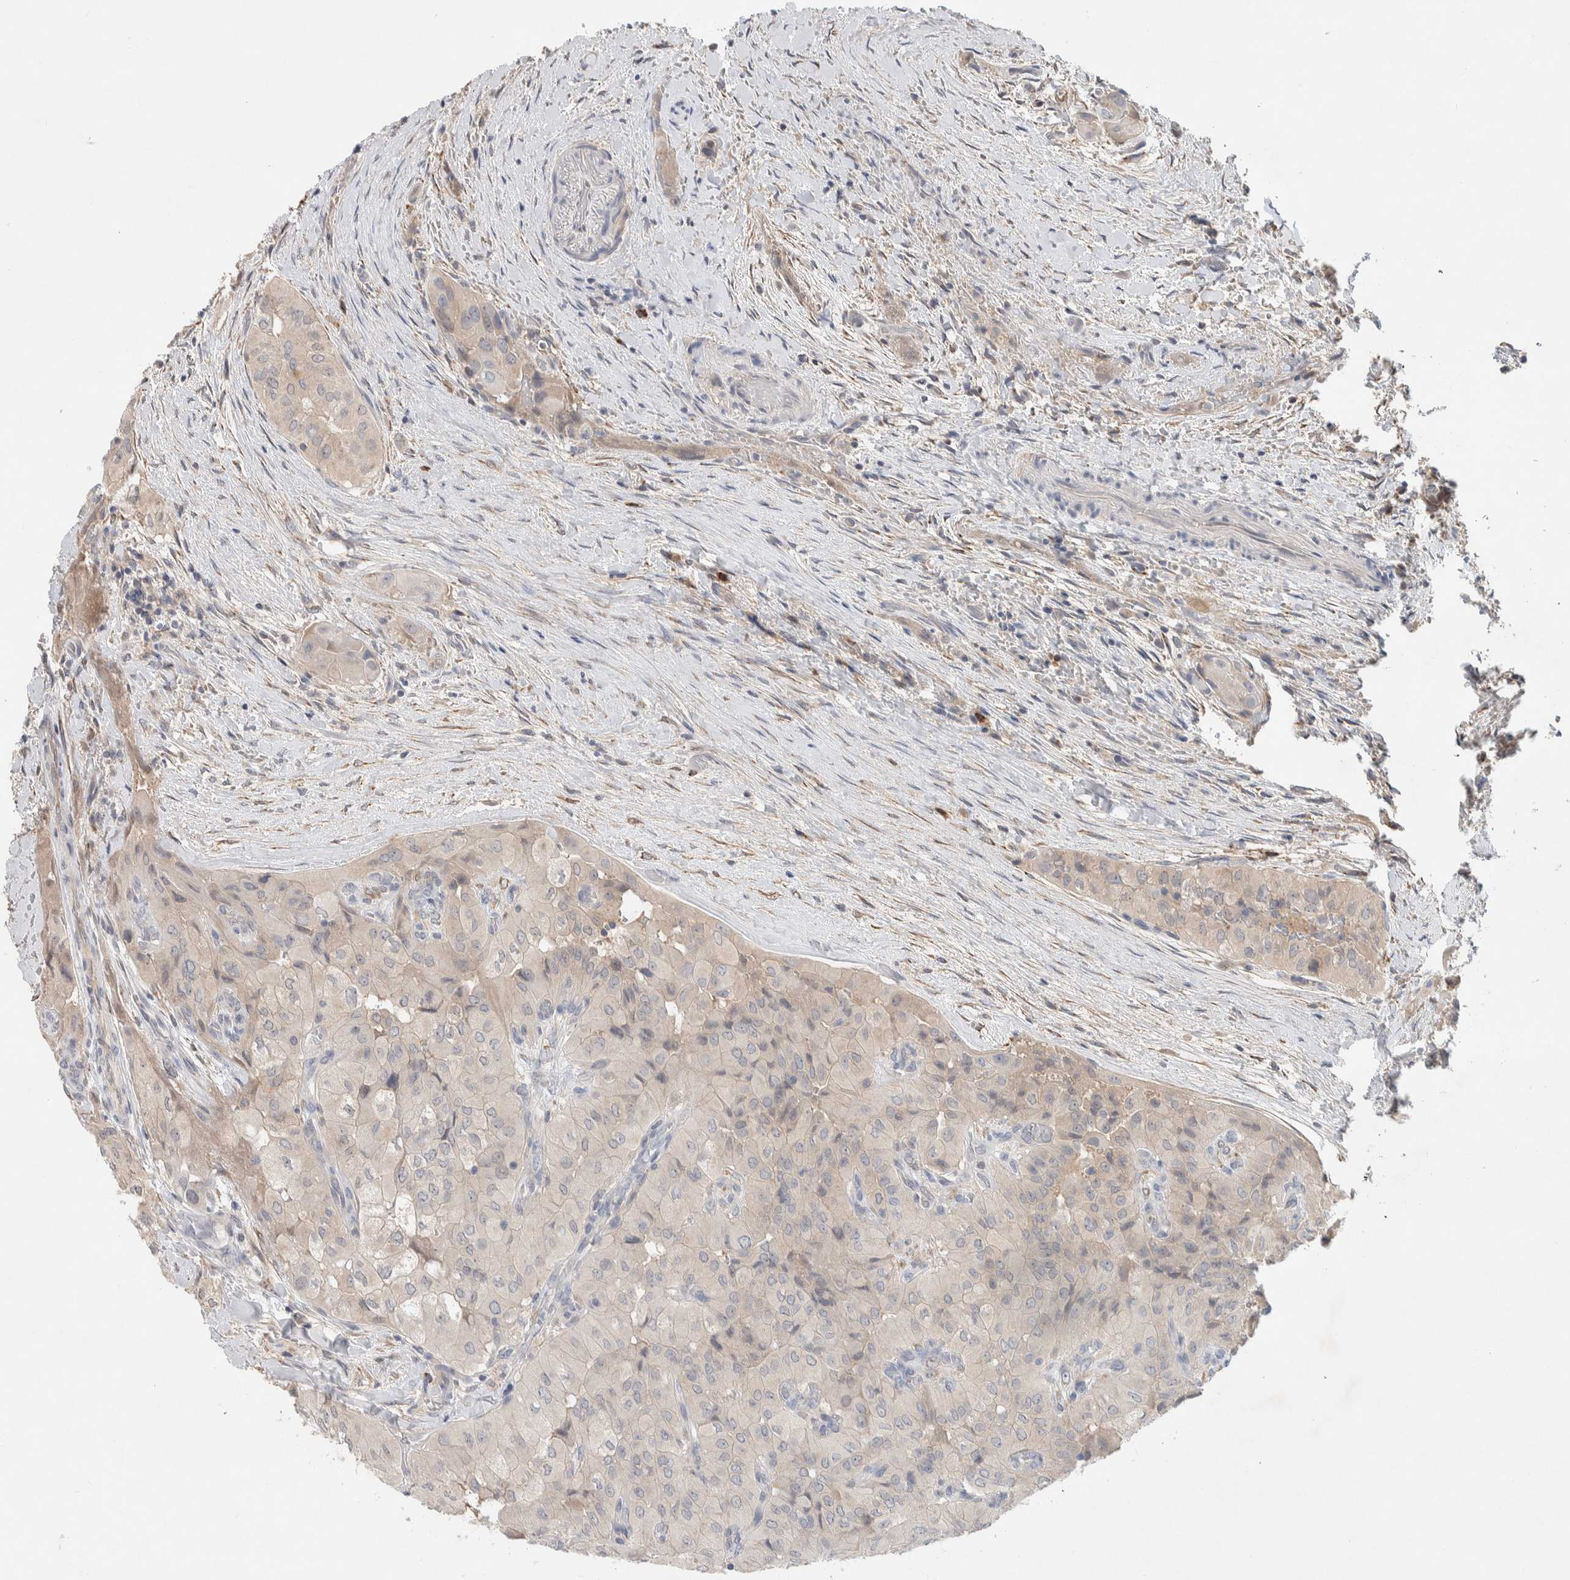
{"staining": {"intensity": "negative", "quantity": "none", "location": "none"}, "tissue": "thyroid cancer", "cell_type": "Tumor cells", "image_type": "cancer", "snomed": [{"axis": "morphology", "description": "Papillary adenocarcinoma, NOS"}, {"axis": "topography", "description": "Thyroid gland"}], "caption": "Protein analysis of thyroid papillary adenocarcinoma demonstrates no significant staining in tumor cells.", "gene": "DEPTOR", "patient": {"sex": "female", "age": 59}}